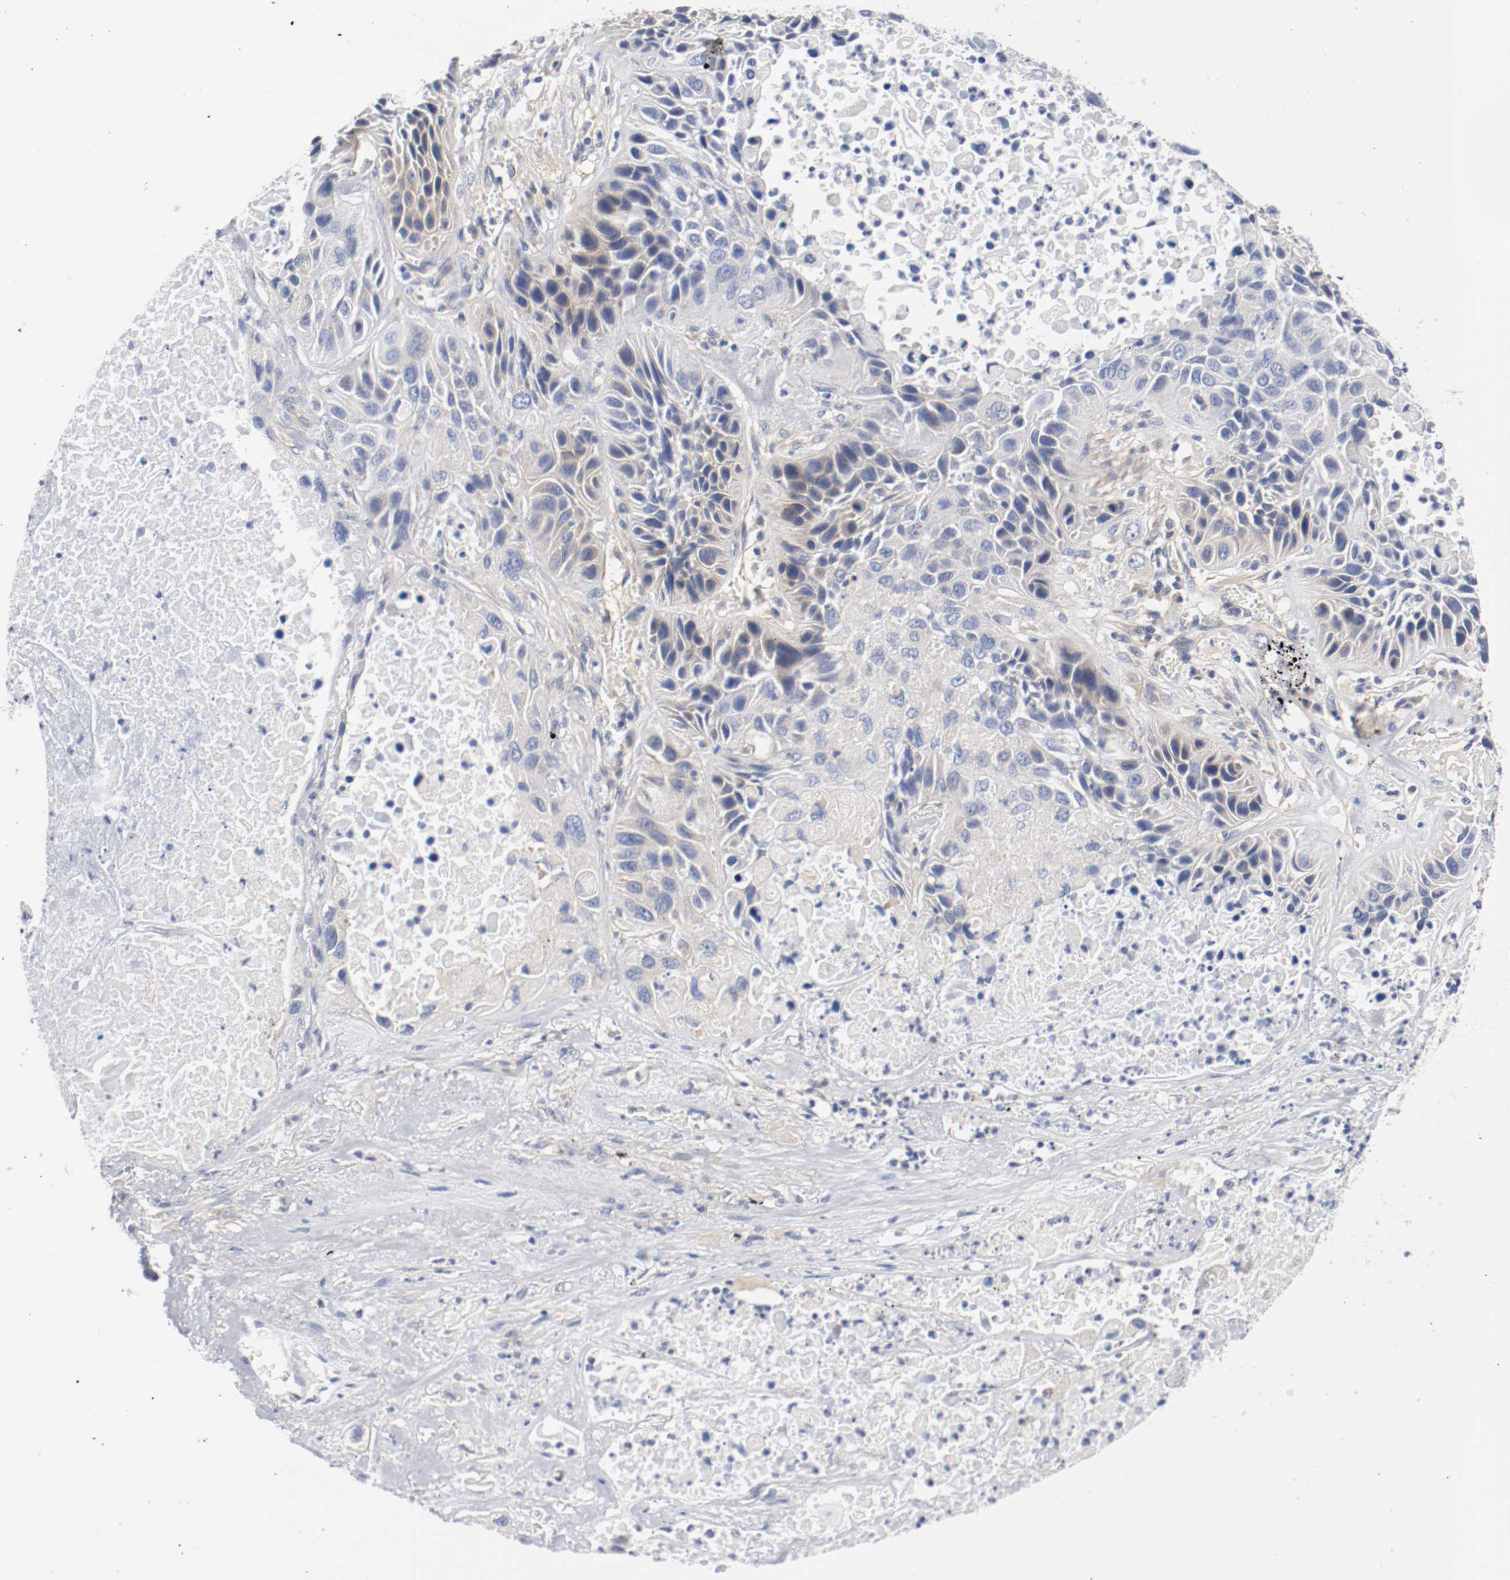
{"staining": {"intensity": "weak", "quantity": "<25%", "location": "cytoplasmic/membranous"}, "tissue": "lung cancer", "cell_type": "Tumor cells", "image_type": "cancer", "snomed": [{"axis": "morphology", "description": "Squamous cell carcinoma, NOS"}, {"axis": "topography", "description": "Lung"}], "caption": "Lung squamous cell carcinoma was stained to show a protein in brown. There is no significant staining in tumor cells.", "gene": "HGS", "patient": {"sex": "female", "age": 76}}